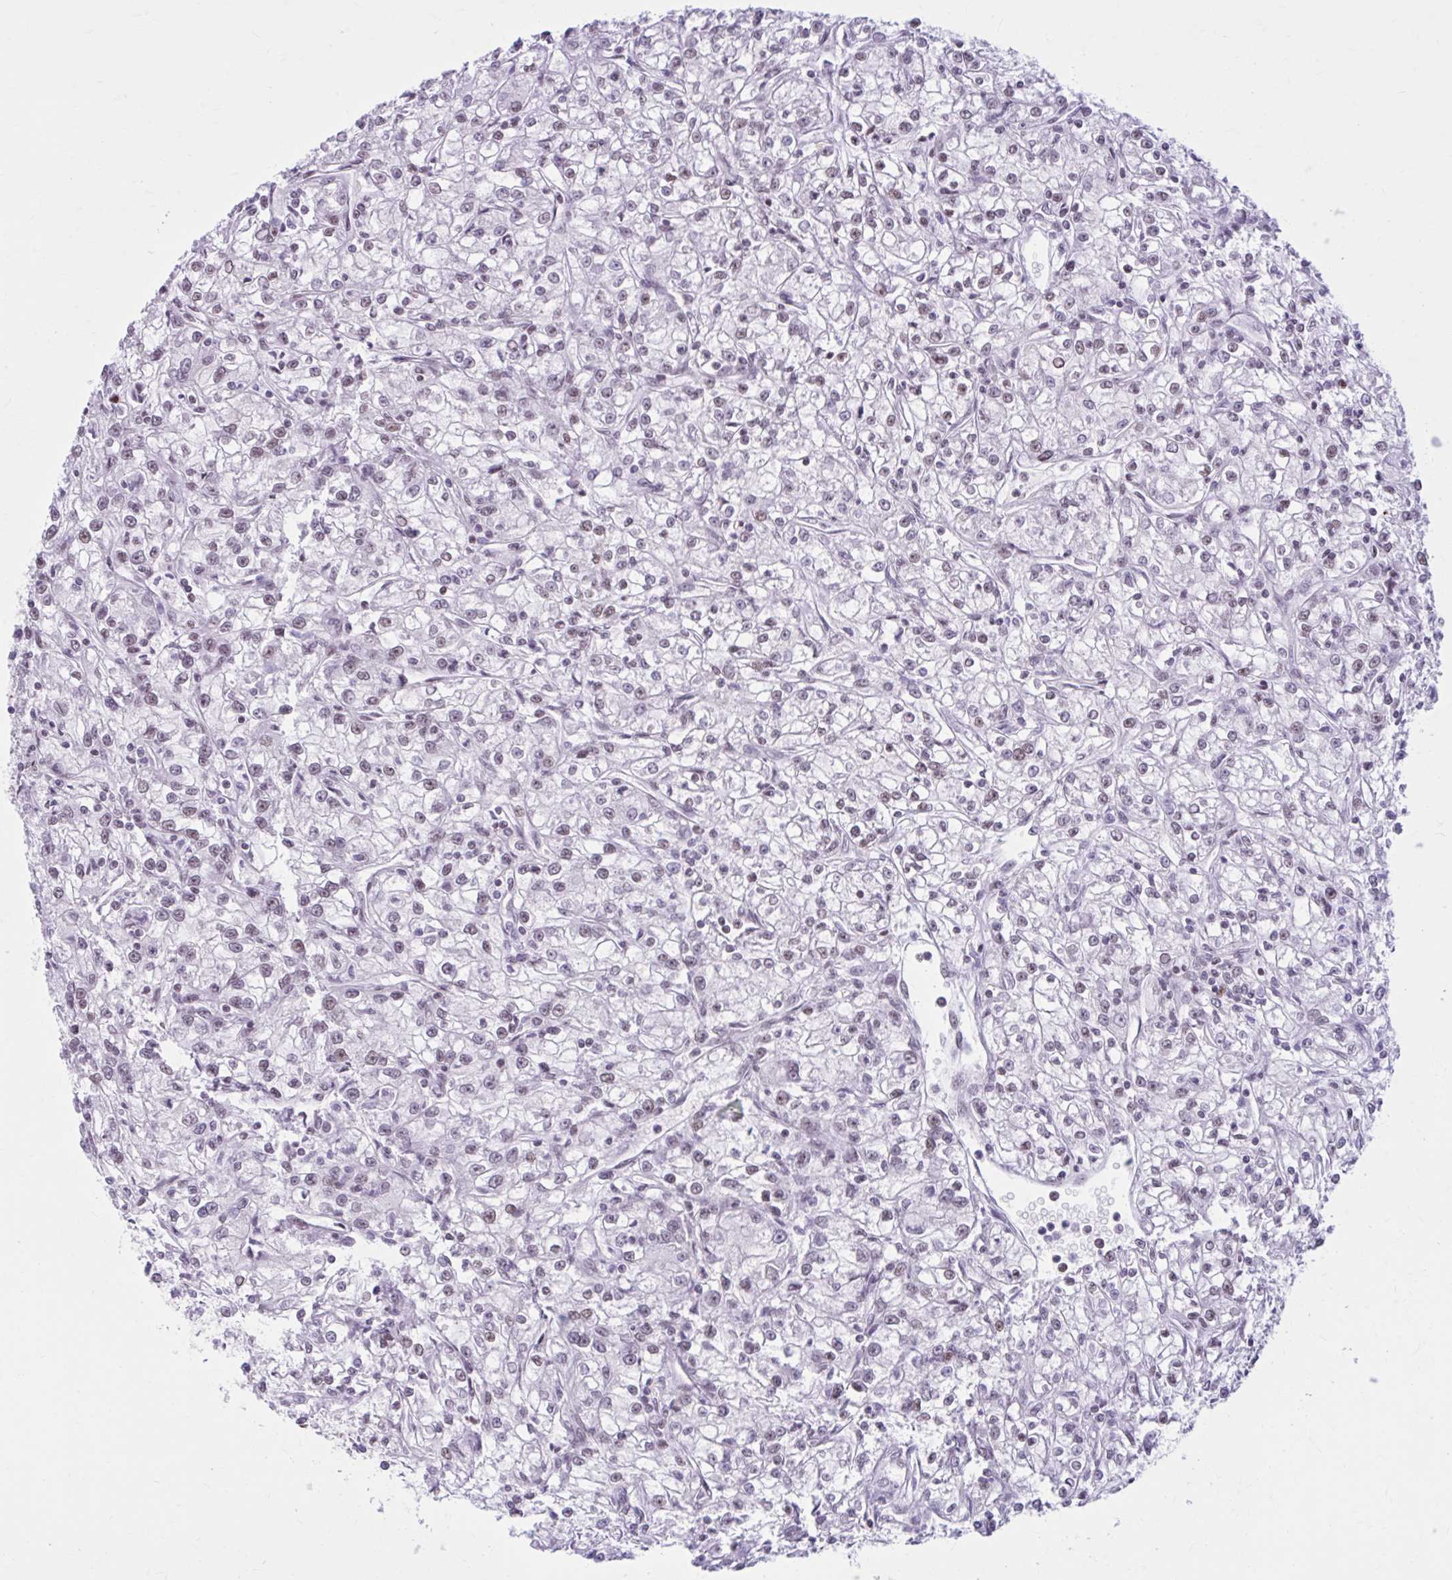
{"staining": {"intensity": "weak", "quantity": "25%-75%", "location": "nuclear"}, "tissue": "renal cancer", "cell_type": "Tumor cells", "image_type": "cancer", "snomed": [{"axis": "morphology", "description": "Adenocarcinoma, NOS"}, {"axis": "topography", "description": "Kidney"}], "caption": "Protein expression analysis of human renal cancer (adenocarcinoma) reveals weak nuclear positivity in approximately 25%-75% of tumor cells.", "gene": "PABIR1", "patient": {"sex": "female", "age": 59}}